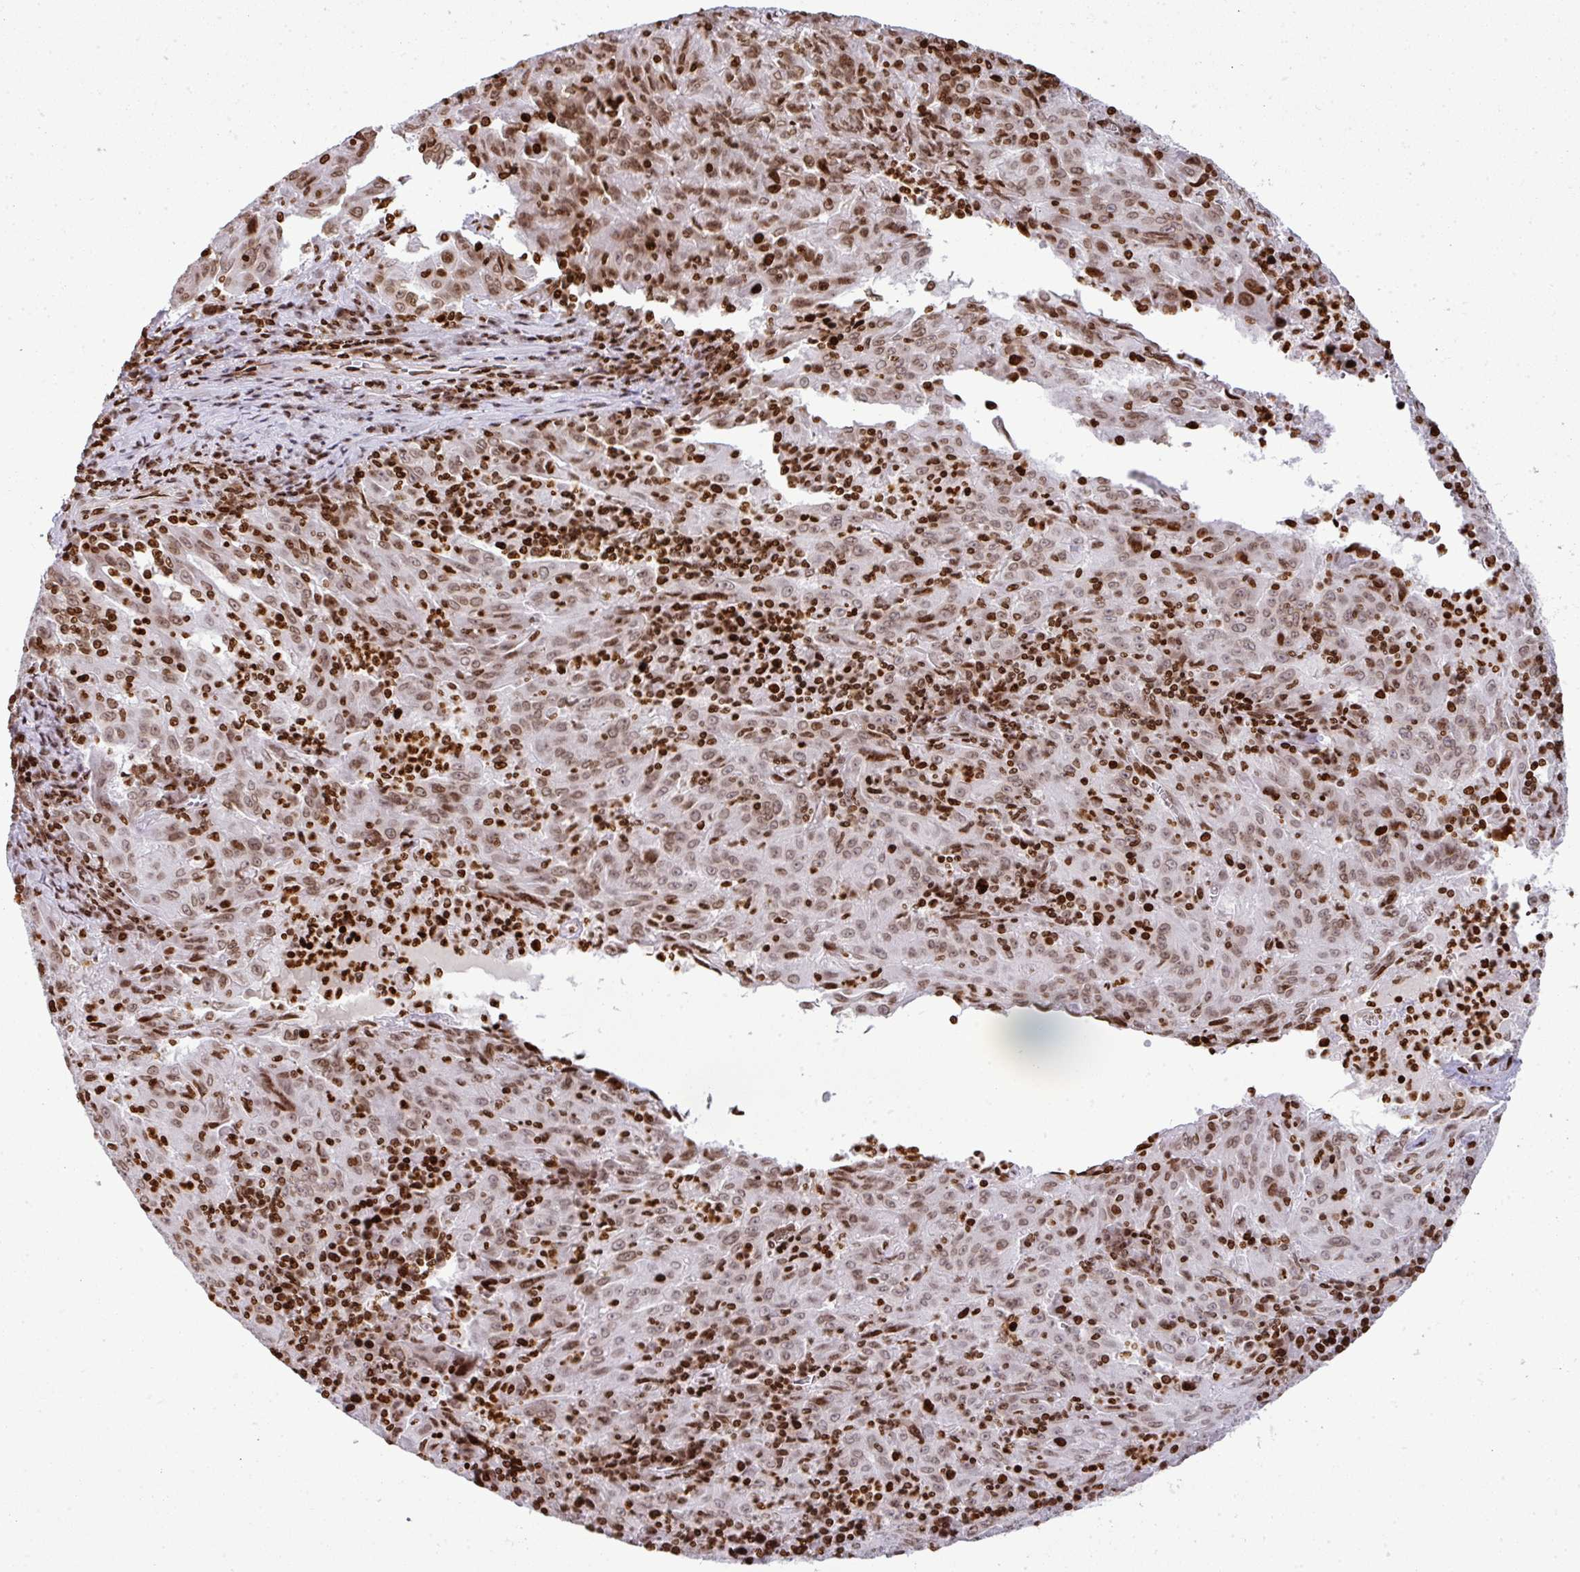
{"staining": {"intensity": "weak", "quantity": ">75%", "location": "nuclear"}, "tissue": "pancreatic cancer", "cell_type": "Tumor cells", "image_type": "cancer", "snomed": [{"axis": "morphology", "description": "Adenocarcinoma, NOS"}, {"axis": "topography", "description": "Pancreas"}], "caption": "Weak nuclear protein staining is present in approximately >75% of tumor cells in pancreatic cancer.", "gene": "RASL11A", "patient": {"sex": "male", "age": 63}}